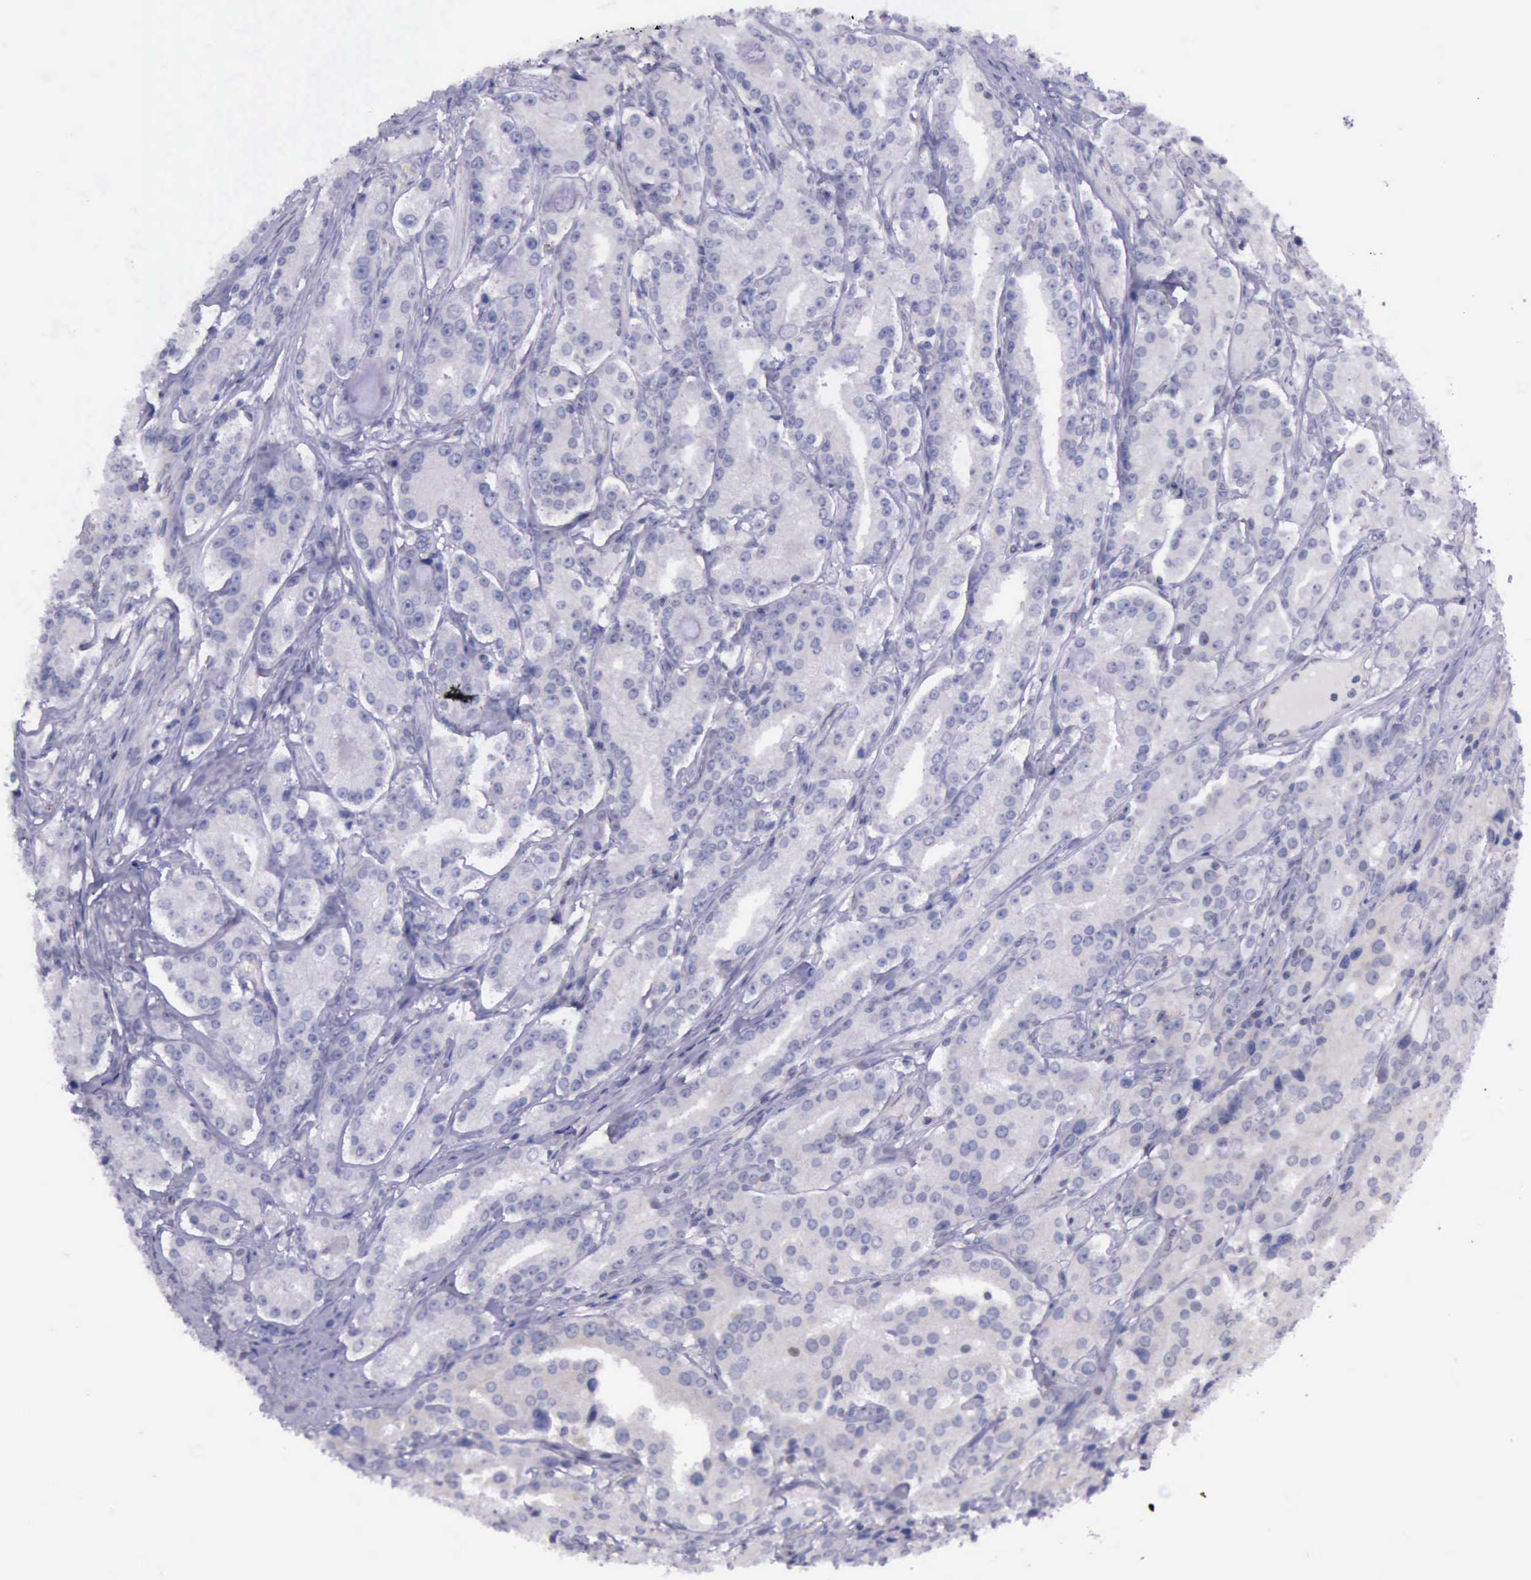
{"staining": {"intensity": "negative", "quantity": "none", "location": "none"}, "tissue": "prostate cancer", "cell_type": "Tumor cells", "image_type": "cancer", "snomed": [{"axis": "morphology", "description": "Adenocarcinoma, Medium grade"}, {"axis": "topography", "description": "Prostate"}], "caption": "Immunohistochemistry of human prostate adenocarcinoma (medium-grade) shows no expression in tumor cells.", "gene": "PARP1", "patient": {"sex": "male", "age": 72}}